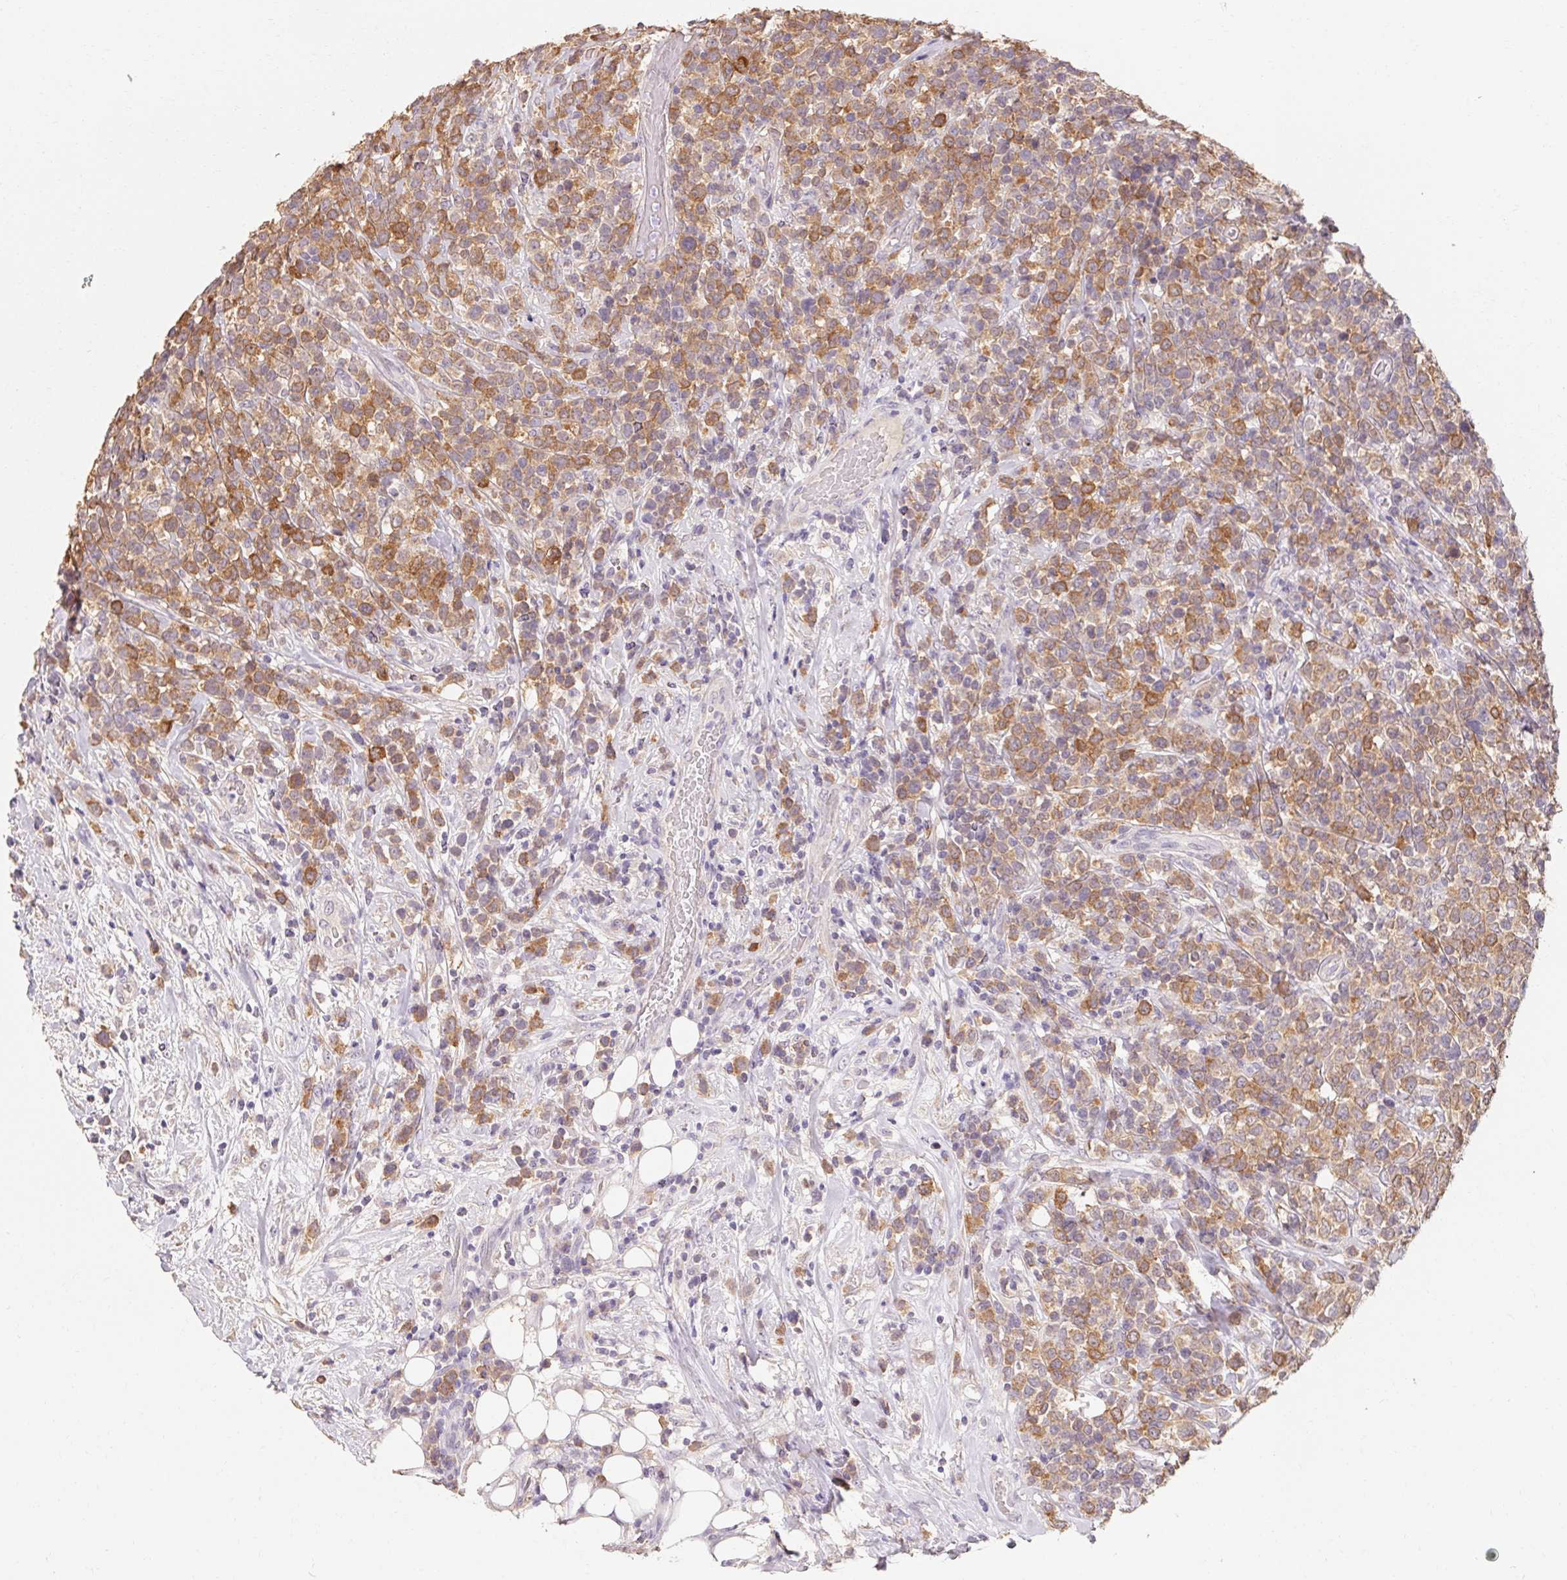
{"staining": {"intensity": "moderate", "quantity": ">75%", "location": "cytoplasmic/membranous"}, "tissue": "lymphoma", "cell_type": "Tumor cells", "image_type": "cancer", "snomed": [{"axis": "morphology", "description": "Malignant lymphoma, non-Hodgkin's type, High grade"}, {"axis": "topography", "description": "Soft tissue"}], "caption": "Malignant lymphoma, non-Hodgkin's type (high-grade) stained with DAB IHC demonstrates medium levels of moderate cytoplasmic/membranous positivity in about >75% of tumor cells. (DAB IHC, brown staining for protein, blue staining for nuclei).", "gene": "MAP7D2", "patient": {"sex": "female", "age": 56}}